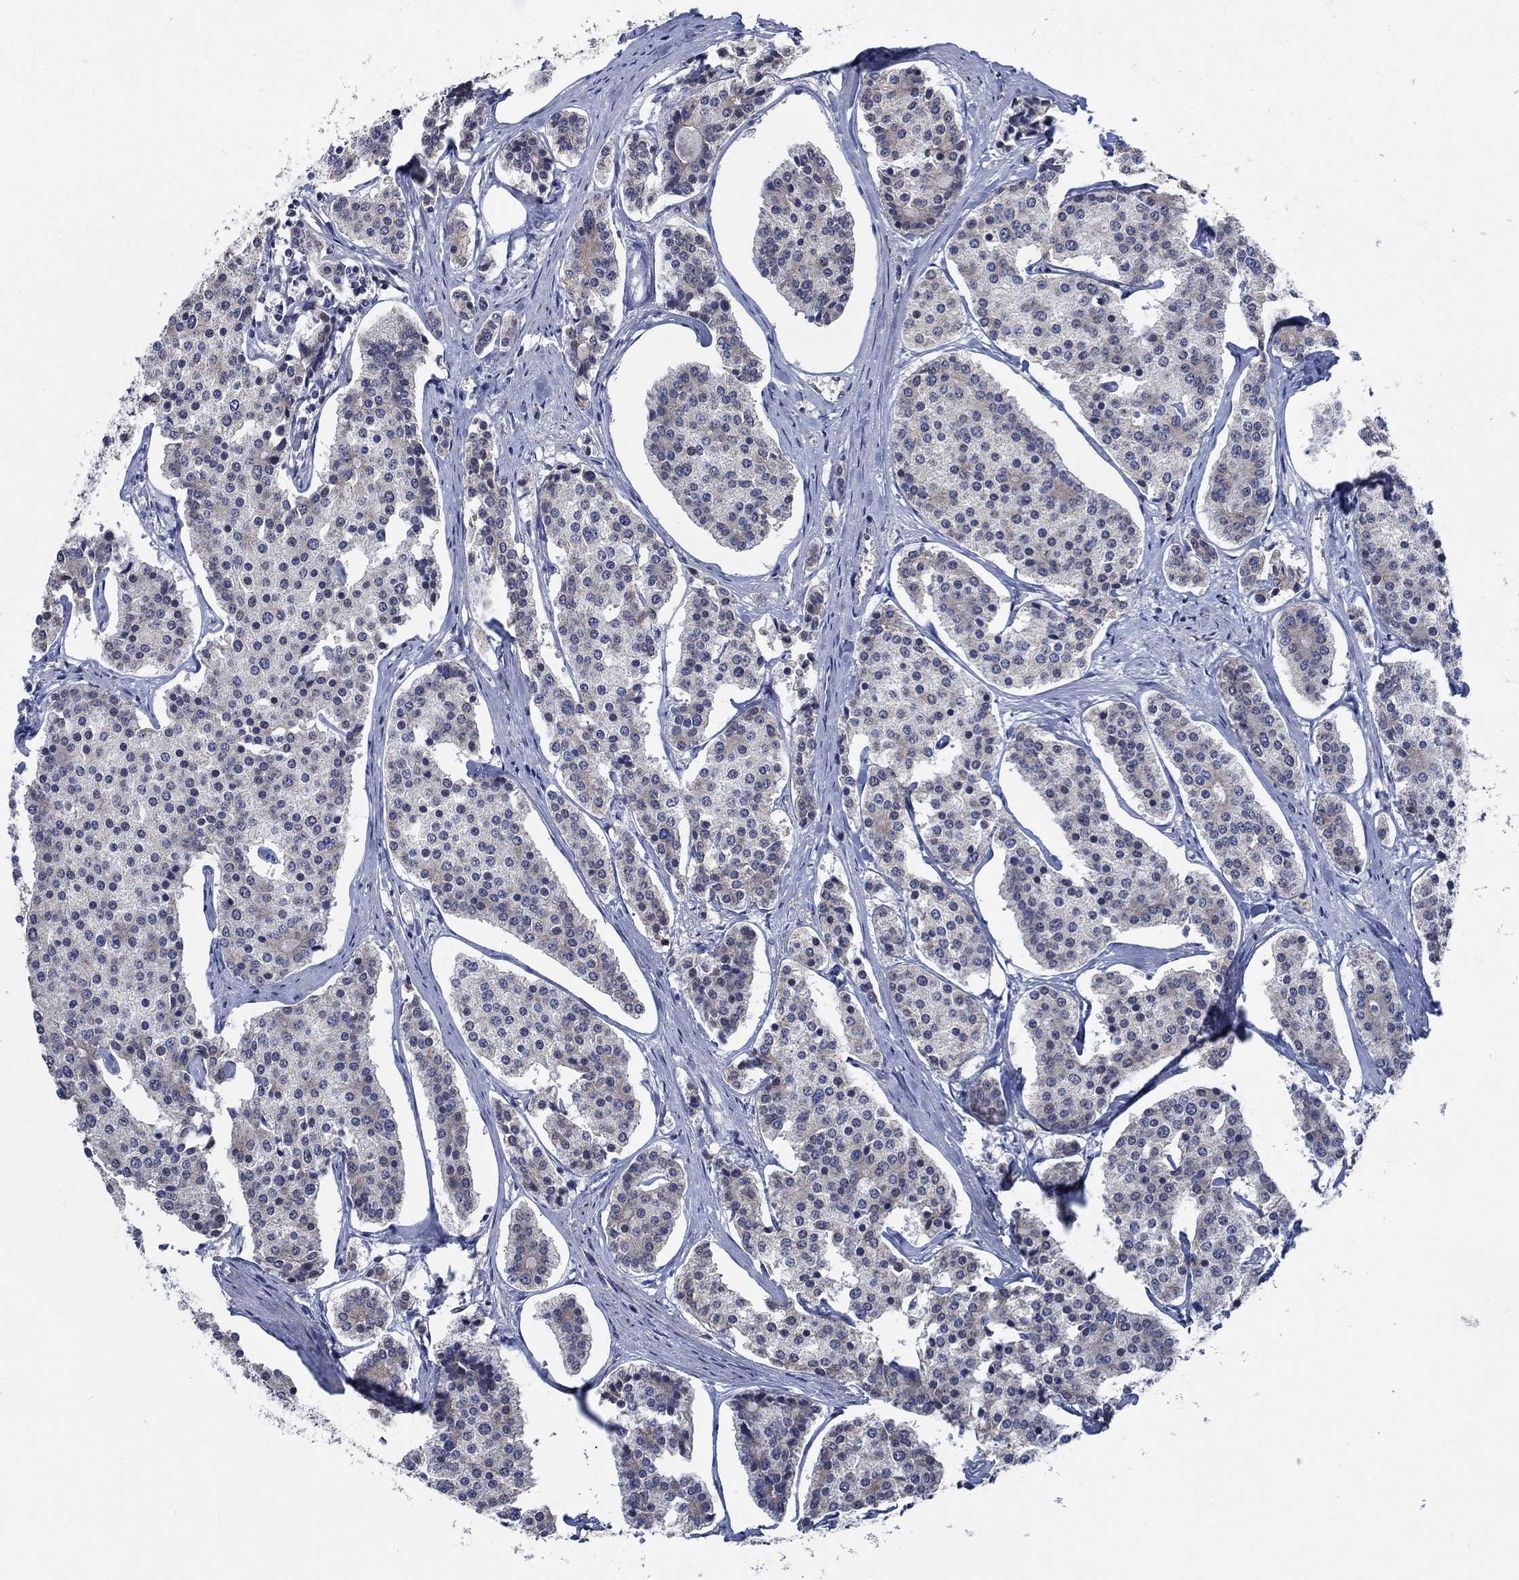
{"staining": {"intensity": "weak", "quantity": "<25%", "location": "cytoplasmic/membranous"}, "tissue": "carcinoid", "cell_type": "Tumor cells", "image_type": "cancer", "snomed": [{"axis": "morphology", "description": "Carcinoid, malignant, NOS"}, {"axis": "topography", "description": "Small intestine"}], "caption": "Immunohistochemical staining of carcinoid (malignant) reveals no significant expression in tumor cells.", "gene": "OBSCN", "patient": {"sex": "female", "age": 65}}